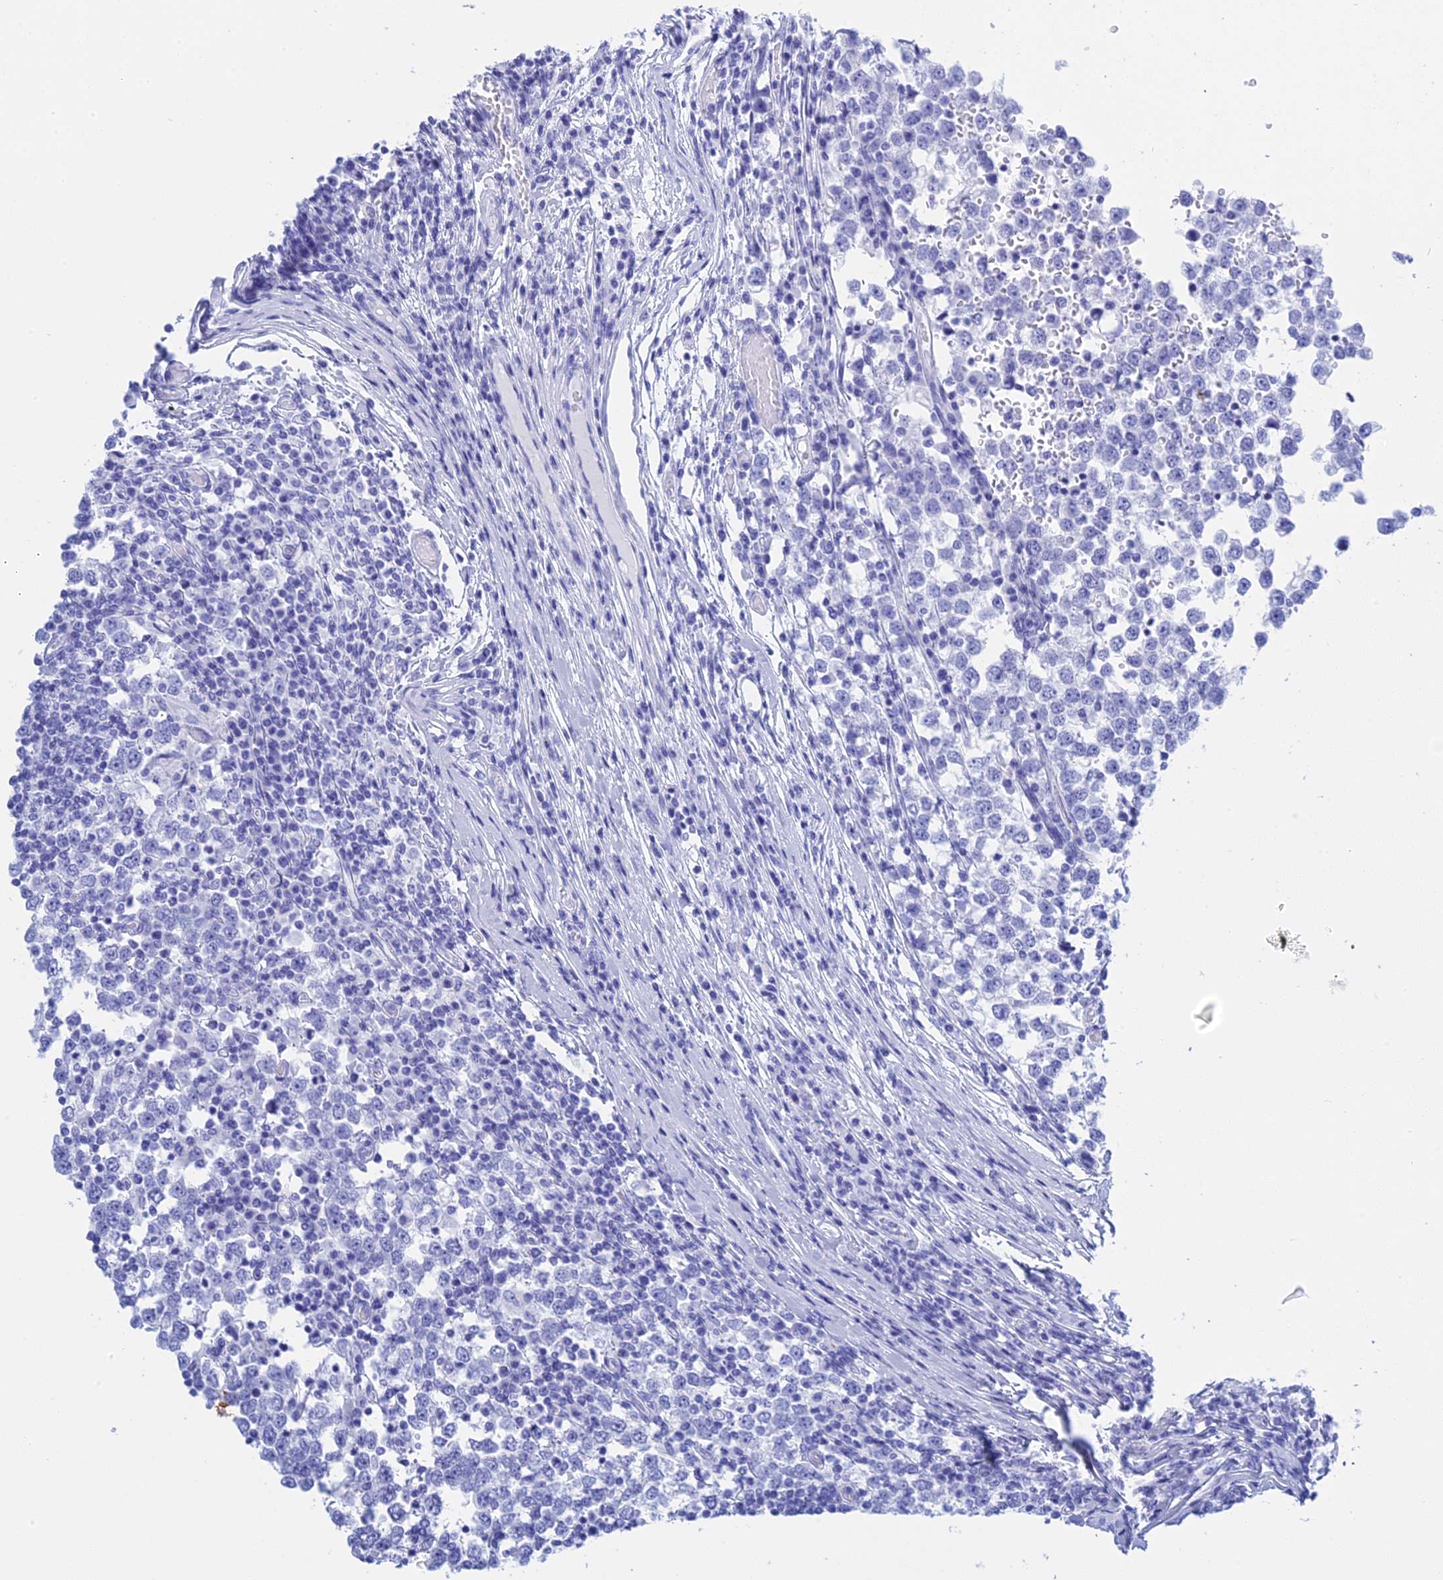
{"staining": {"intensity": "negative", "quantity": "none", "location": "none"}, "tissue": "testis cancer", "cell_type": "Tumor cells", "image_type": "cancer", "snomed": [{"axis": "morphology", "description": "Seminoma, NOS"}, {"axis": "topography", "description": "Testis"}], "caption": "DAB (3,3'-diaminobenzidine) immunohistochemical staining of human testis cancer shows no significant staining in tumor cells.", "gene": "TEX101", "patient": {"sex": "male", "age": 65}}